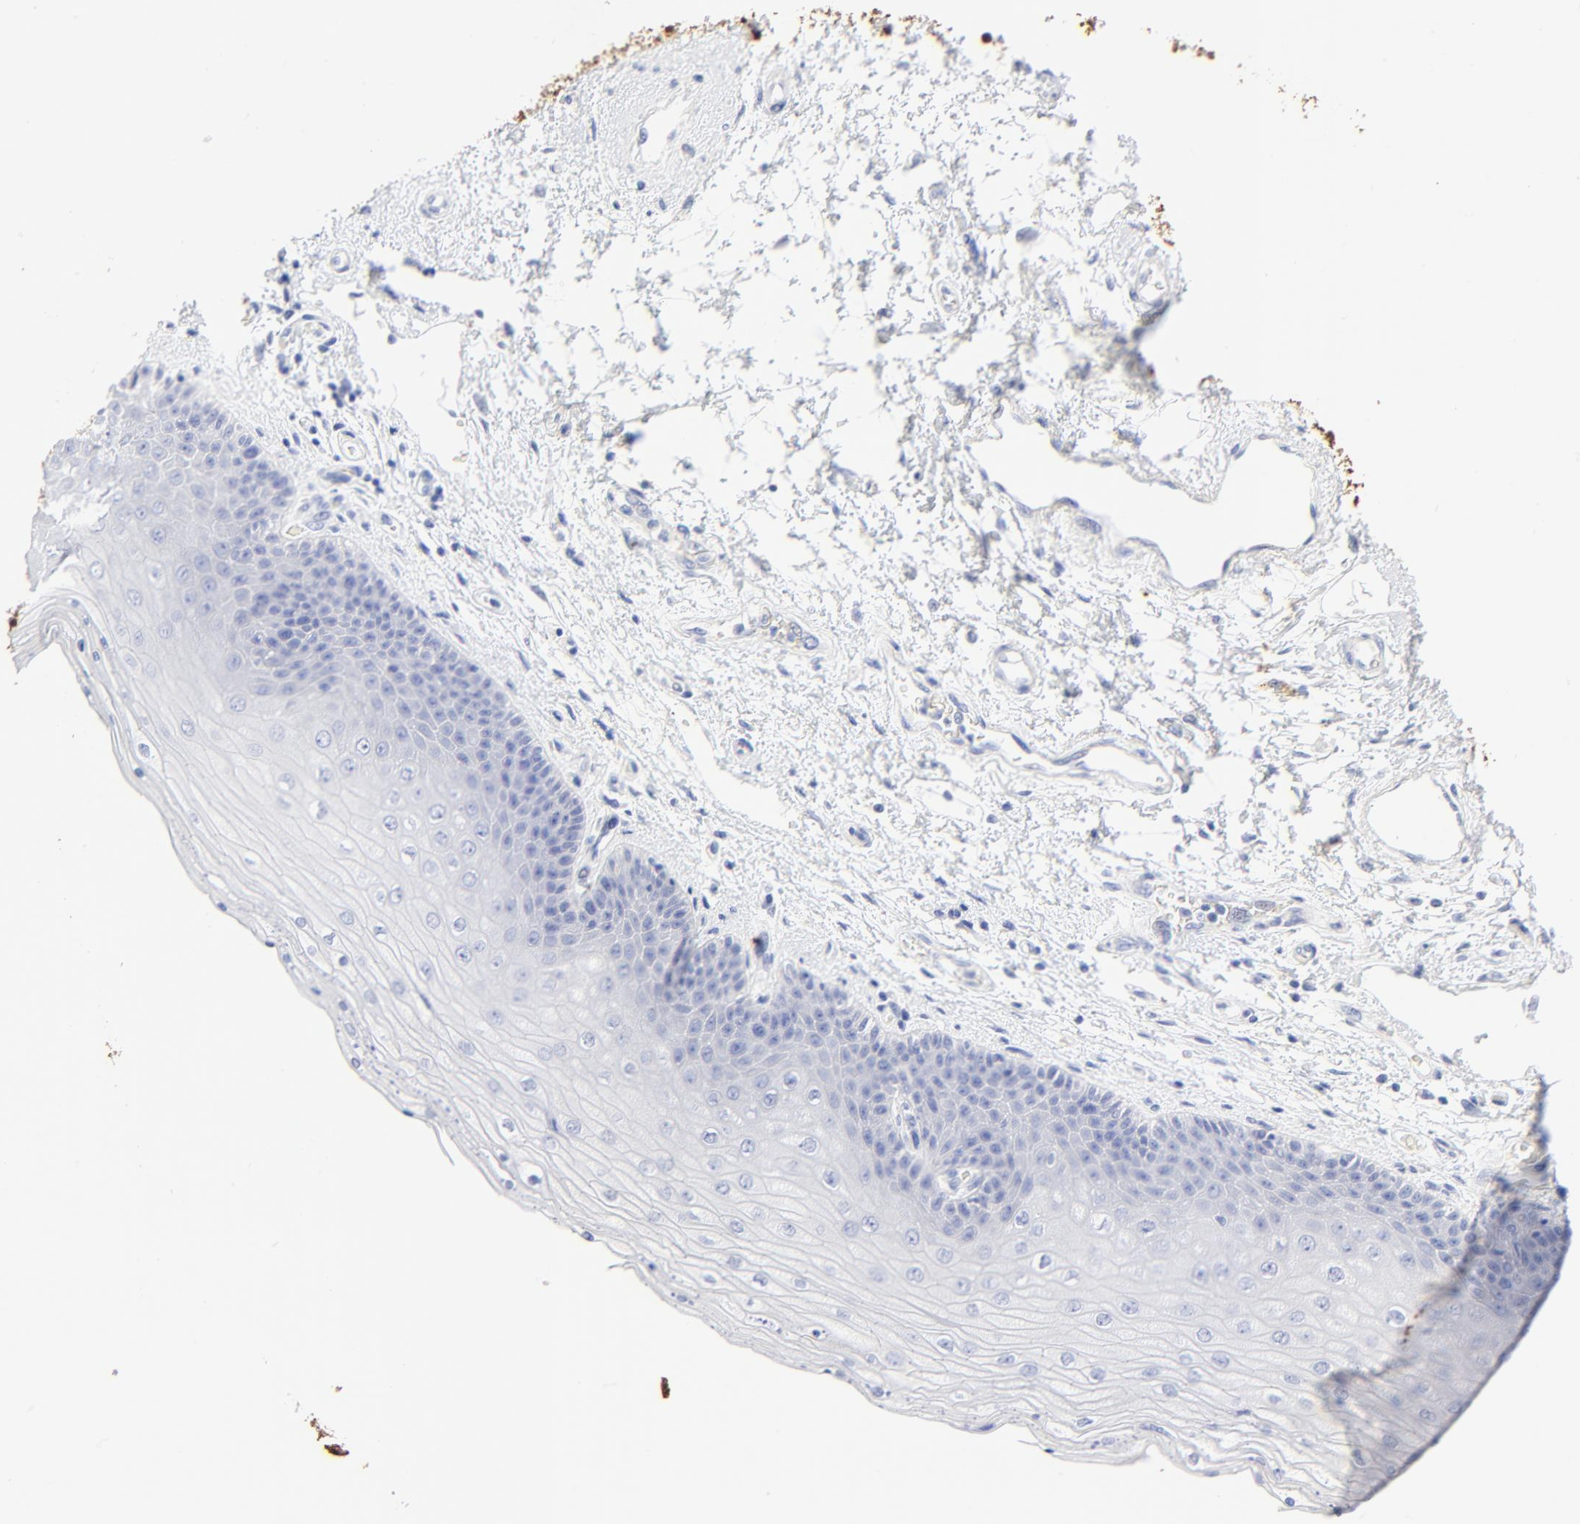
{"staining": {"intensity": "negative", "quantity": "none", "location": "none"}, "tissue": "skin", "cell_type": "Epidermal cells", "image_type": "normal", "snomed": [{"axis": "morphology", "description": "Normal tissue, NOS"}, {"axis": "topography", "description": "Anal"}], "caption": "Immunohistochemistry of benign human skin demonstrates no expression in epidermal cells.", "gene": "PSD3", "patient": {"sex": "female", "age": 46}}